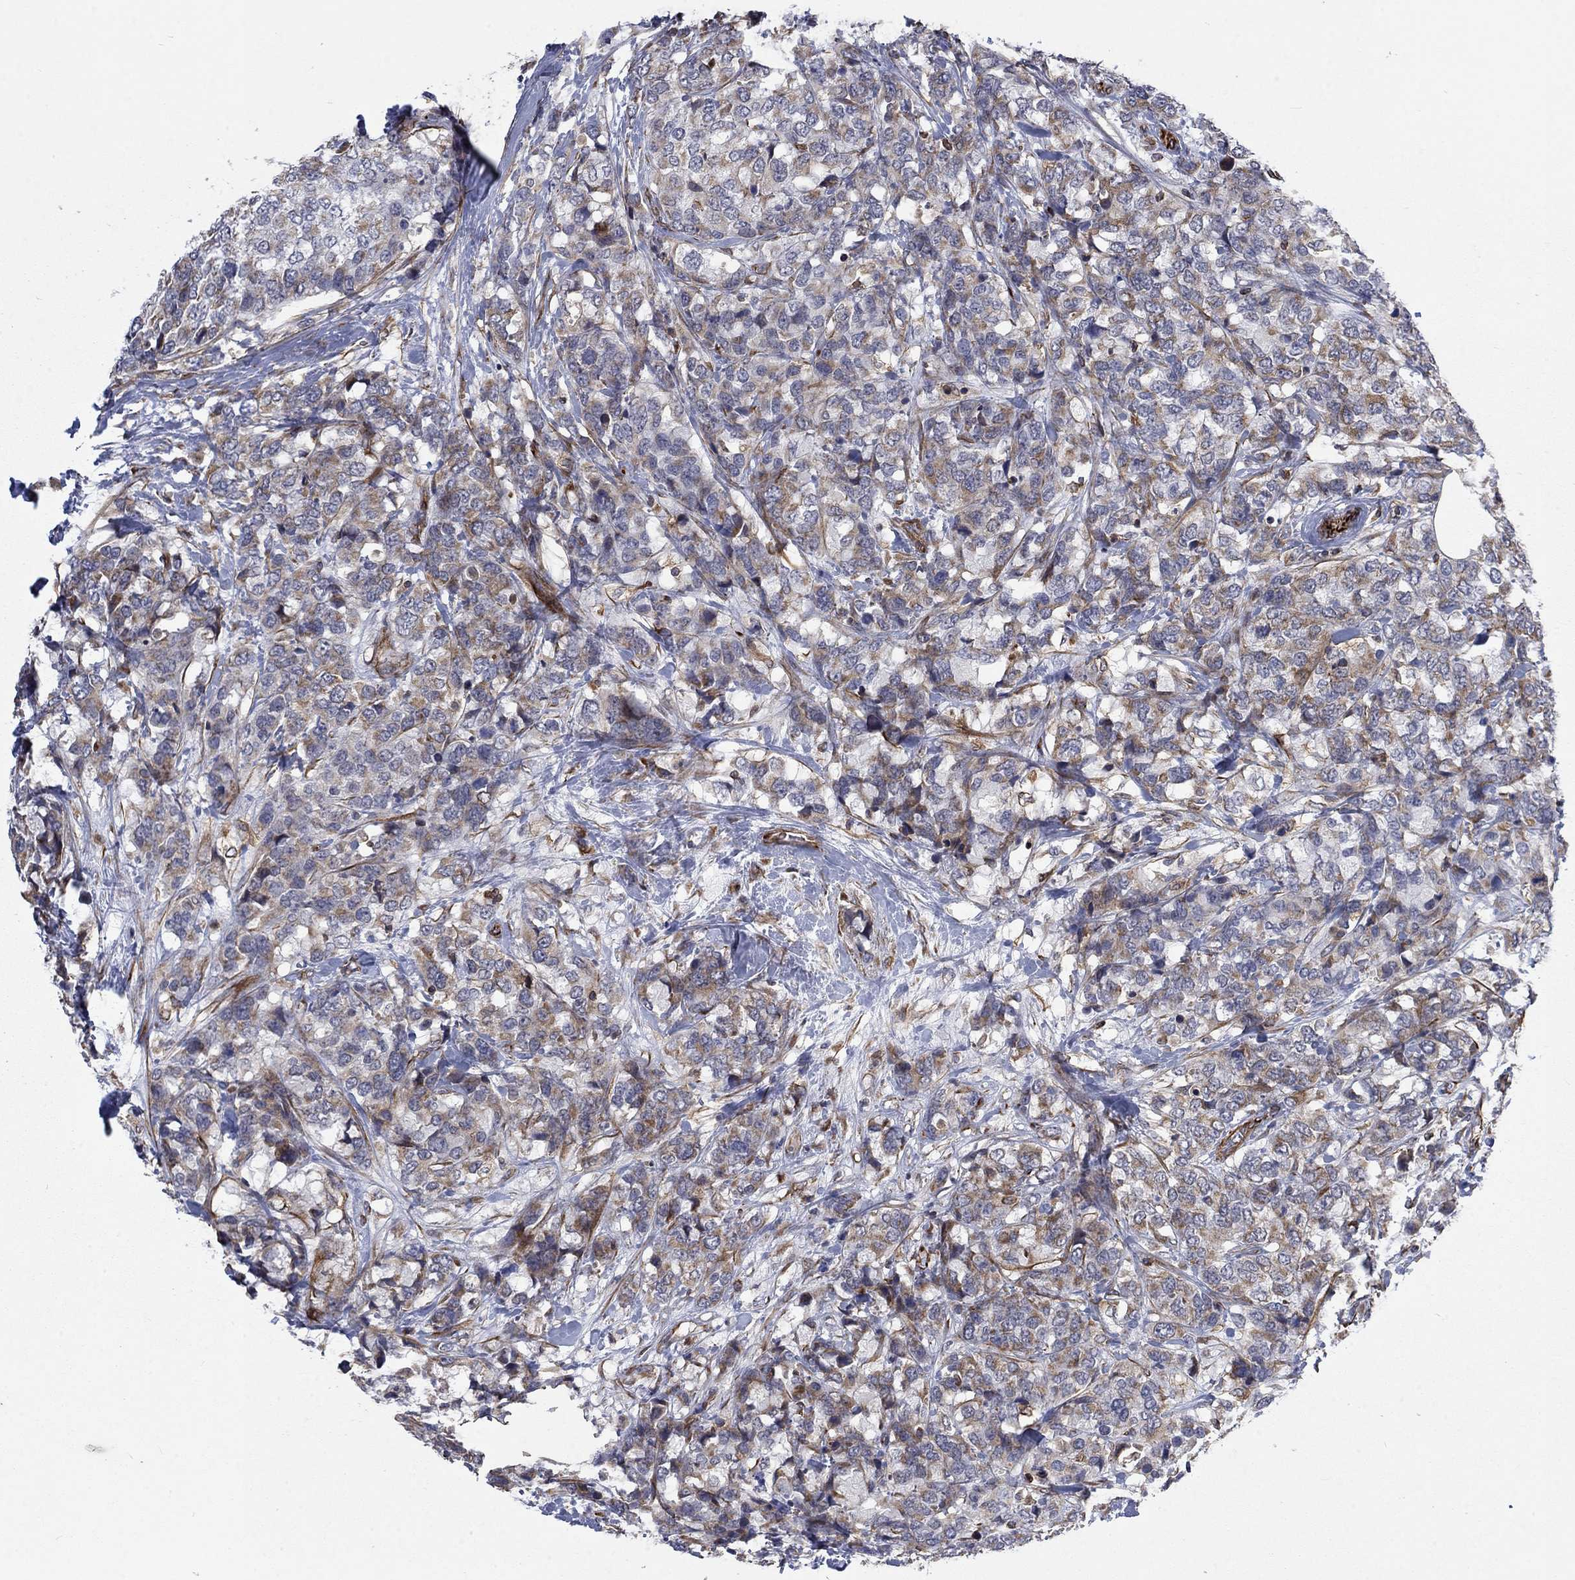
{"staining": {"intensity": "moderate", "quantity": "<25%", "location": "cytoplasmic/membranous"}, "tissue": "breast cancer", "cell_type": "Tumor cells", "image_type": "cancer", "snomed": [{"axis": "morphology", "description": "Lobular carcinoma"}, {"axis": "topography", "description": "Breast"}], "caption": "Immunohistochemistry (IHC) staining of breast cancer, which reveals low levels of moderate cytoplasmic/membranous staining in about <25% of tumor cells indicating moderate cytoplasmic/membranous protein positivity. The staining was performed using DAB (3,3'-diaminobenzidine) (brown) for protein detection and nuclei were counterstained in hematoxylin (blue).", "gene": "NDUFC1", "patient": {"sex": "female", "age": 59}}